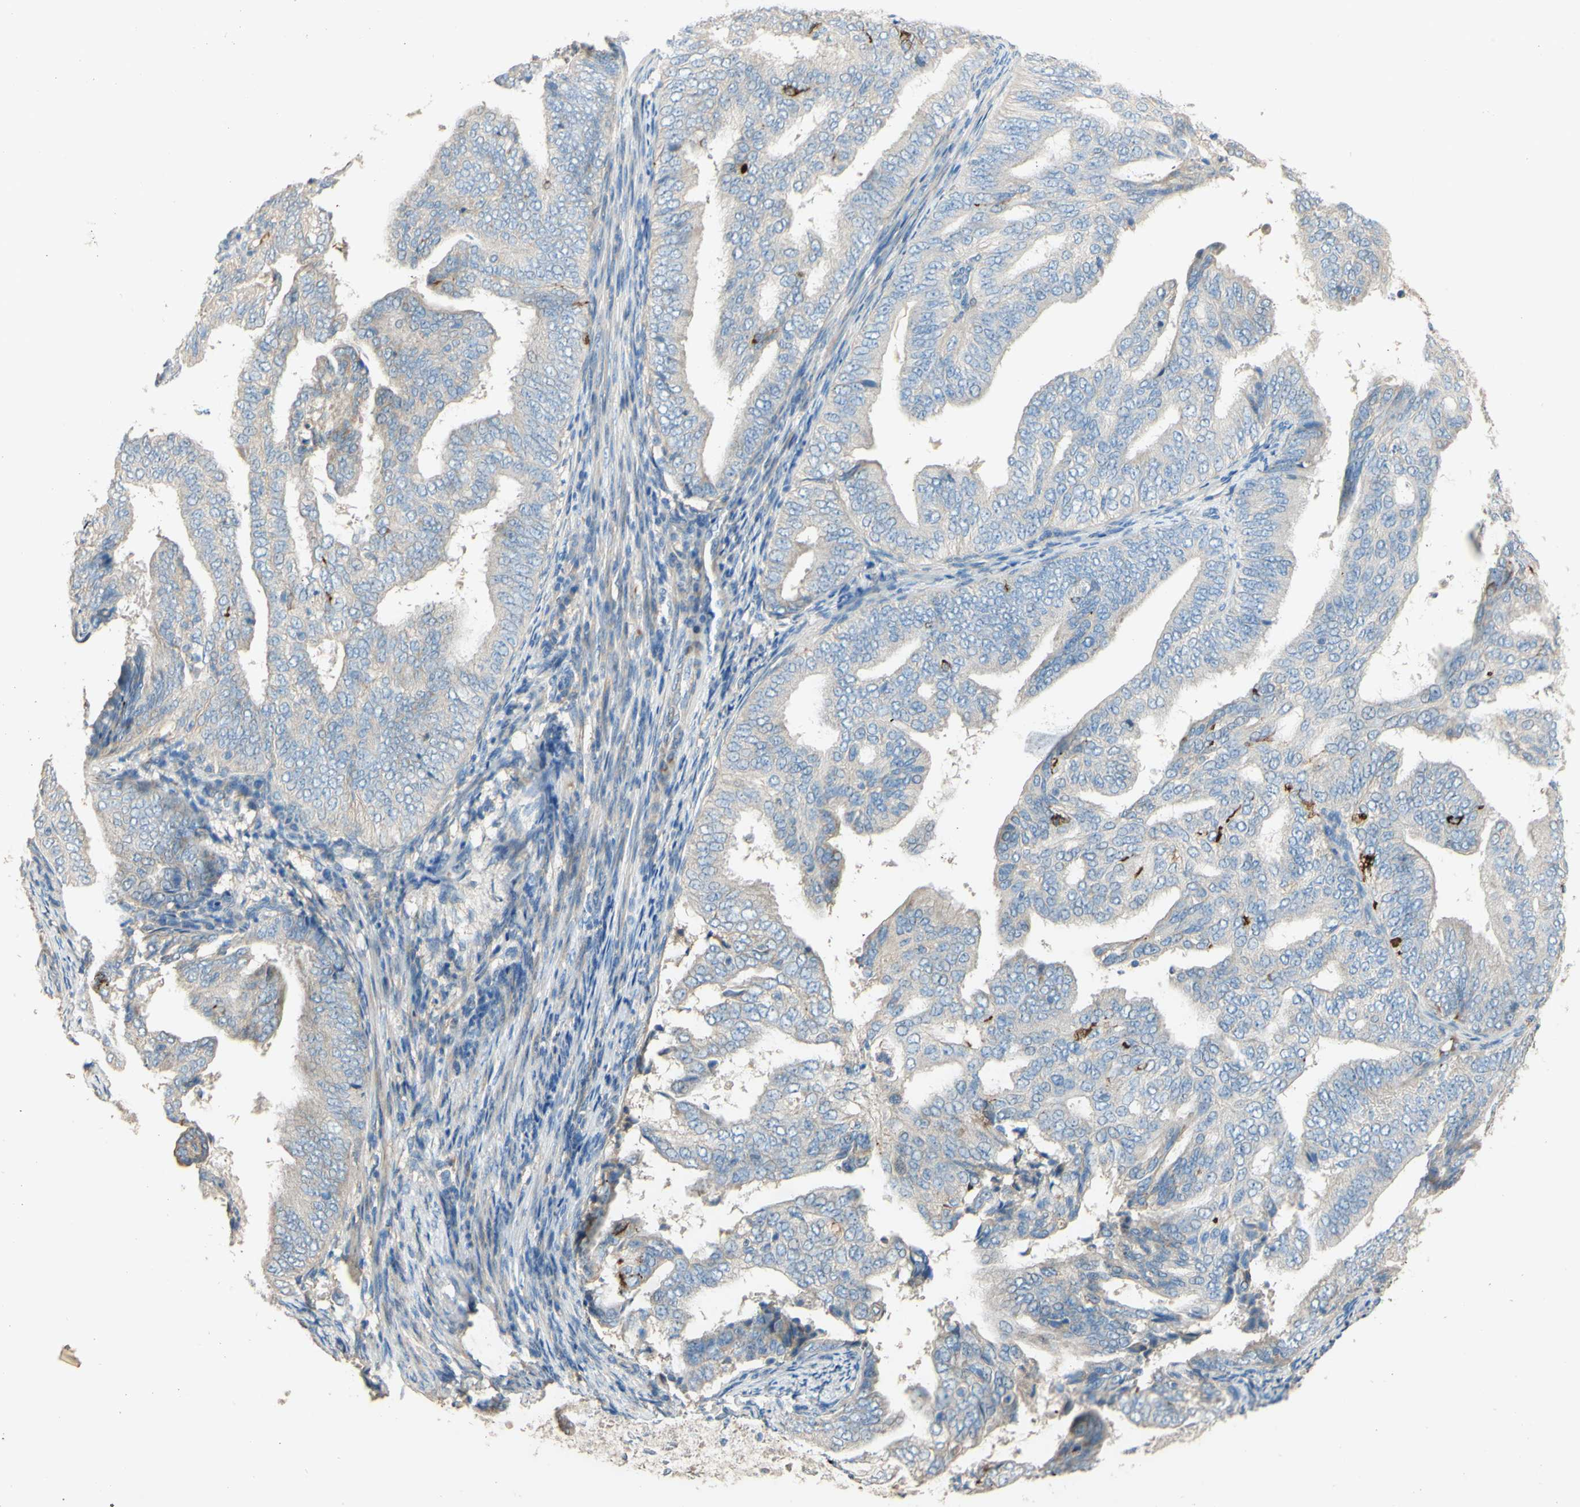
{"staining": {"intensity": "negative", "quantity": "none", "location": "none"}, "tissue": "endometrial cancer", "cell_type": "Tumor cells", "image_type": "cancer", "snomed": [{"axis": "morphology", "description": "Adenocarcinoma, NOS"}, {"axis": "topography", "description": "Endometrium"}], "caption": "Histopathology image shows no protein positivity in tumor cells of endometrial cancer (adenocarcinoma) tissue. (Immunohistochemistry, brightfield microscopy, high magnification).", "gene": "DKK3", "patient": {"sex": "female", "age": 58}}